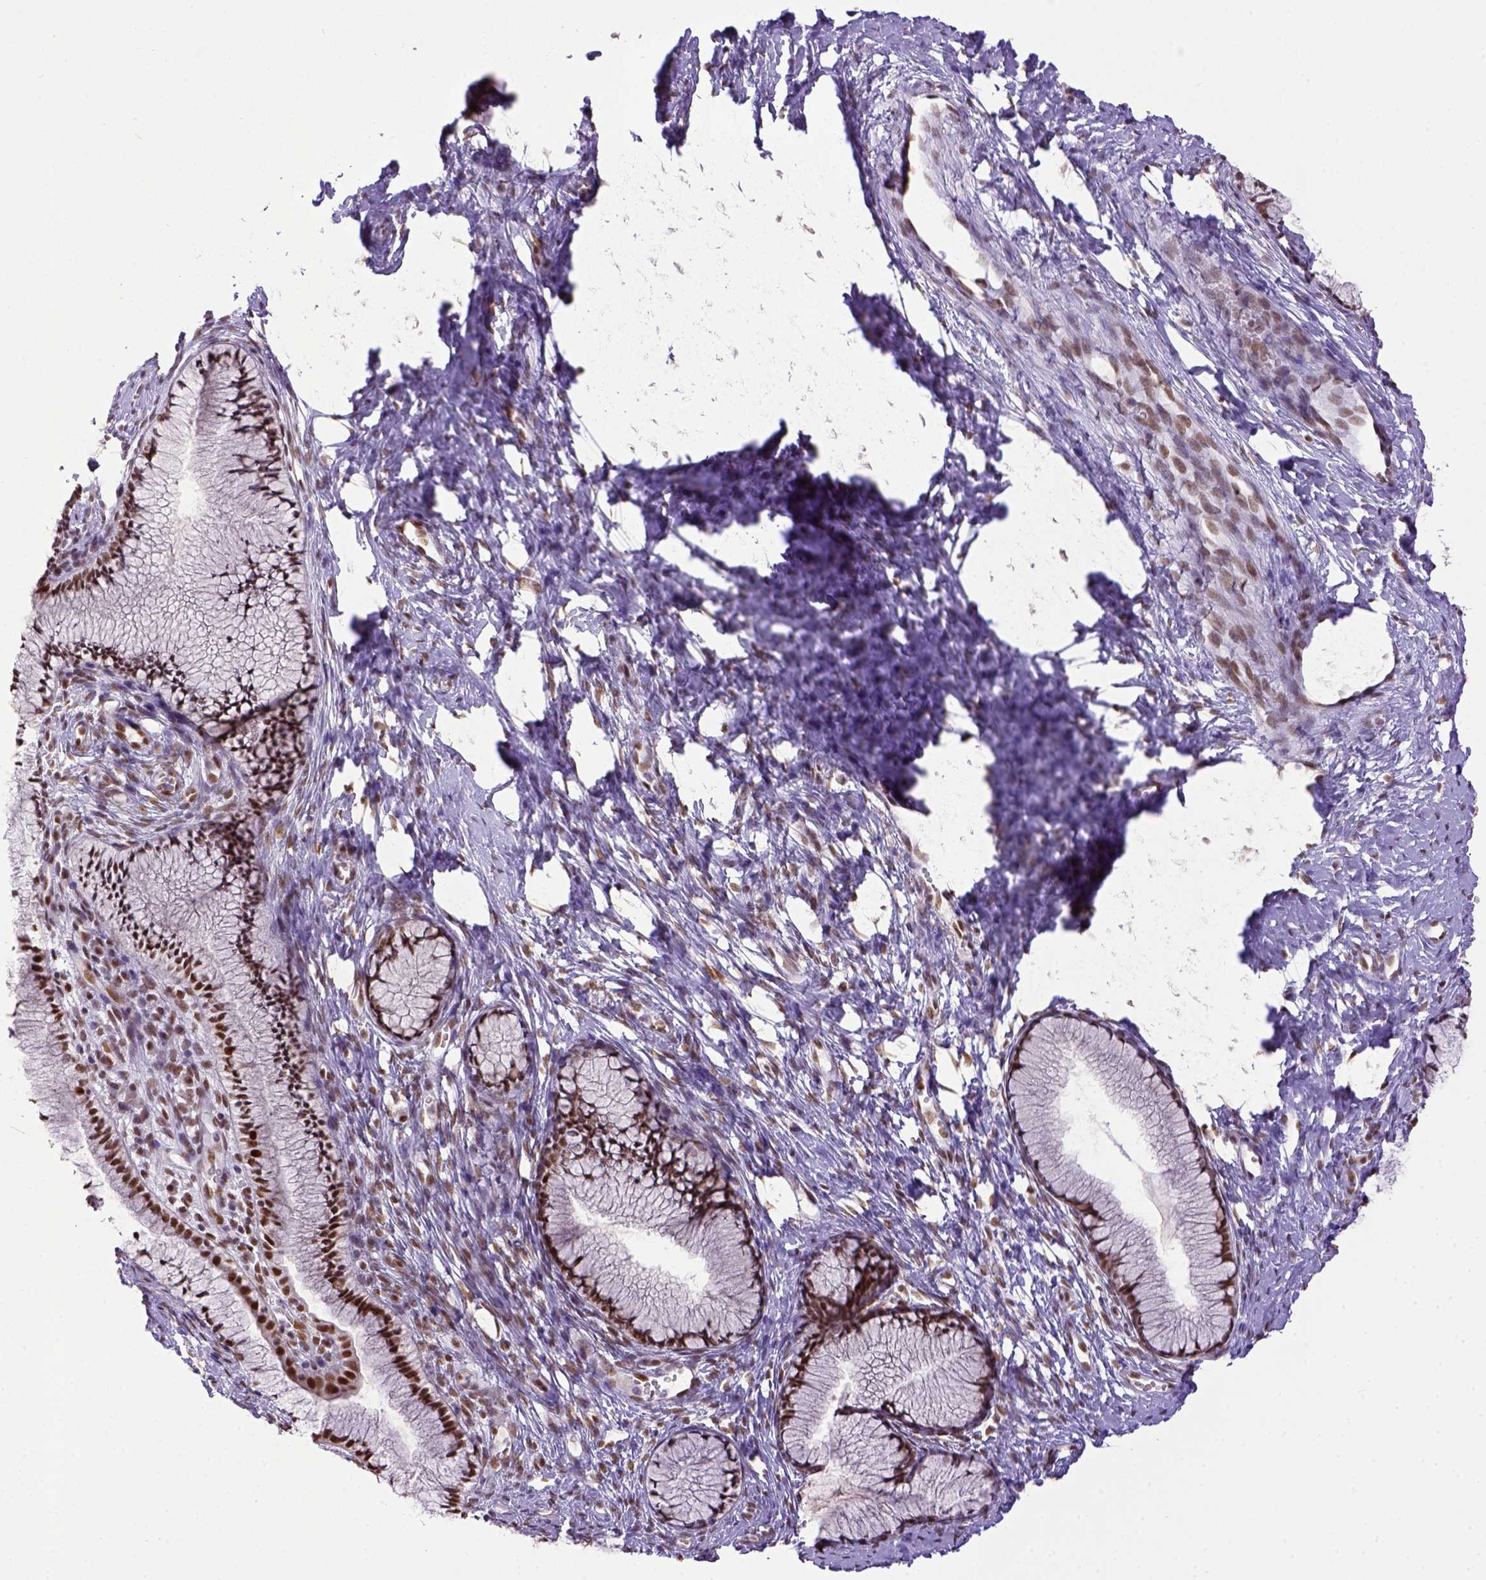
{"staining": {"intensity": "strong", "quantity": ">75%", "location": "nuclear"}, "tissue": "cervix", "cell_type": "Glandular cells", "image_type": "normal", "snomed": [{"axis": "morphology", "description": "Normal tissue, NOS"}, {"axis": "topography", "description": "Cervix"}], "caption": "A photomicrograph showing strong nuclear staining in about >75% of glandular cells in unremarkable cervix, as visualized by brown immunohistochemical staining.", "gene": "ERCC1", "patient": {"sex": "female", "age": 40}}